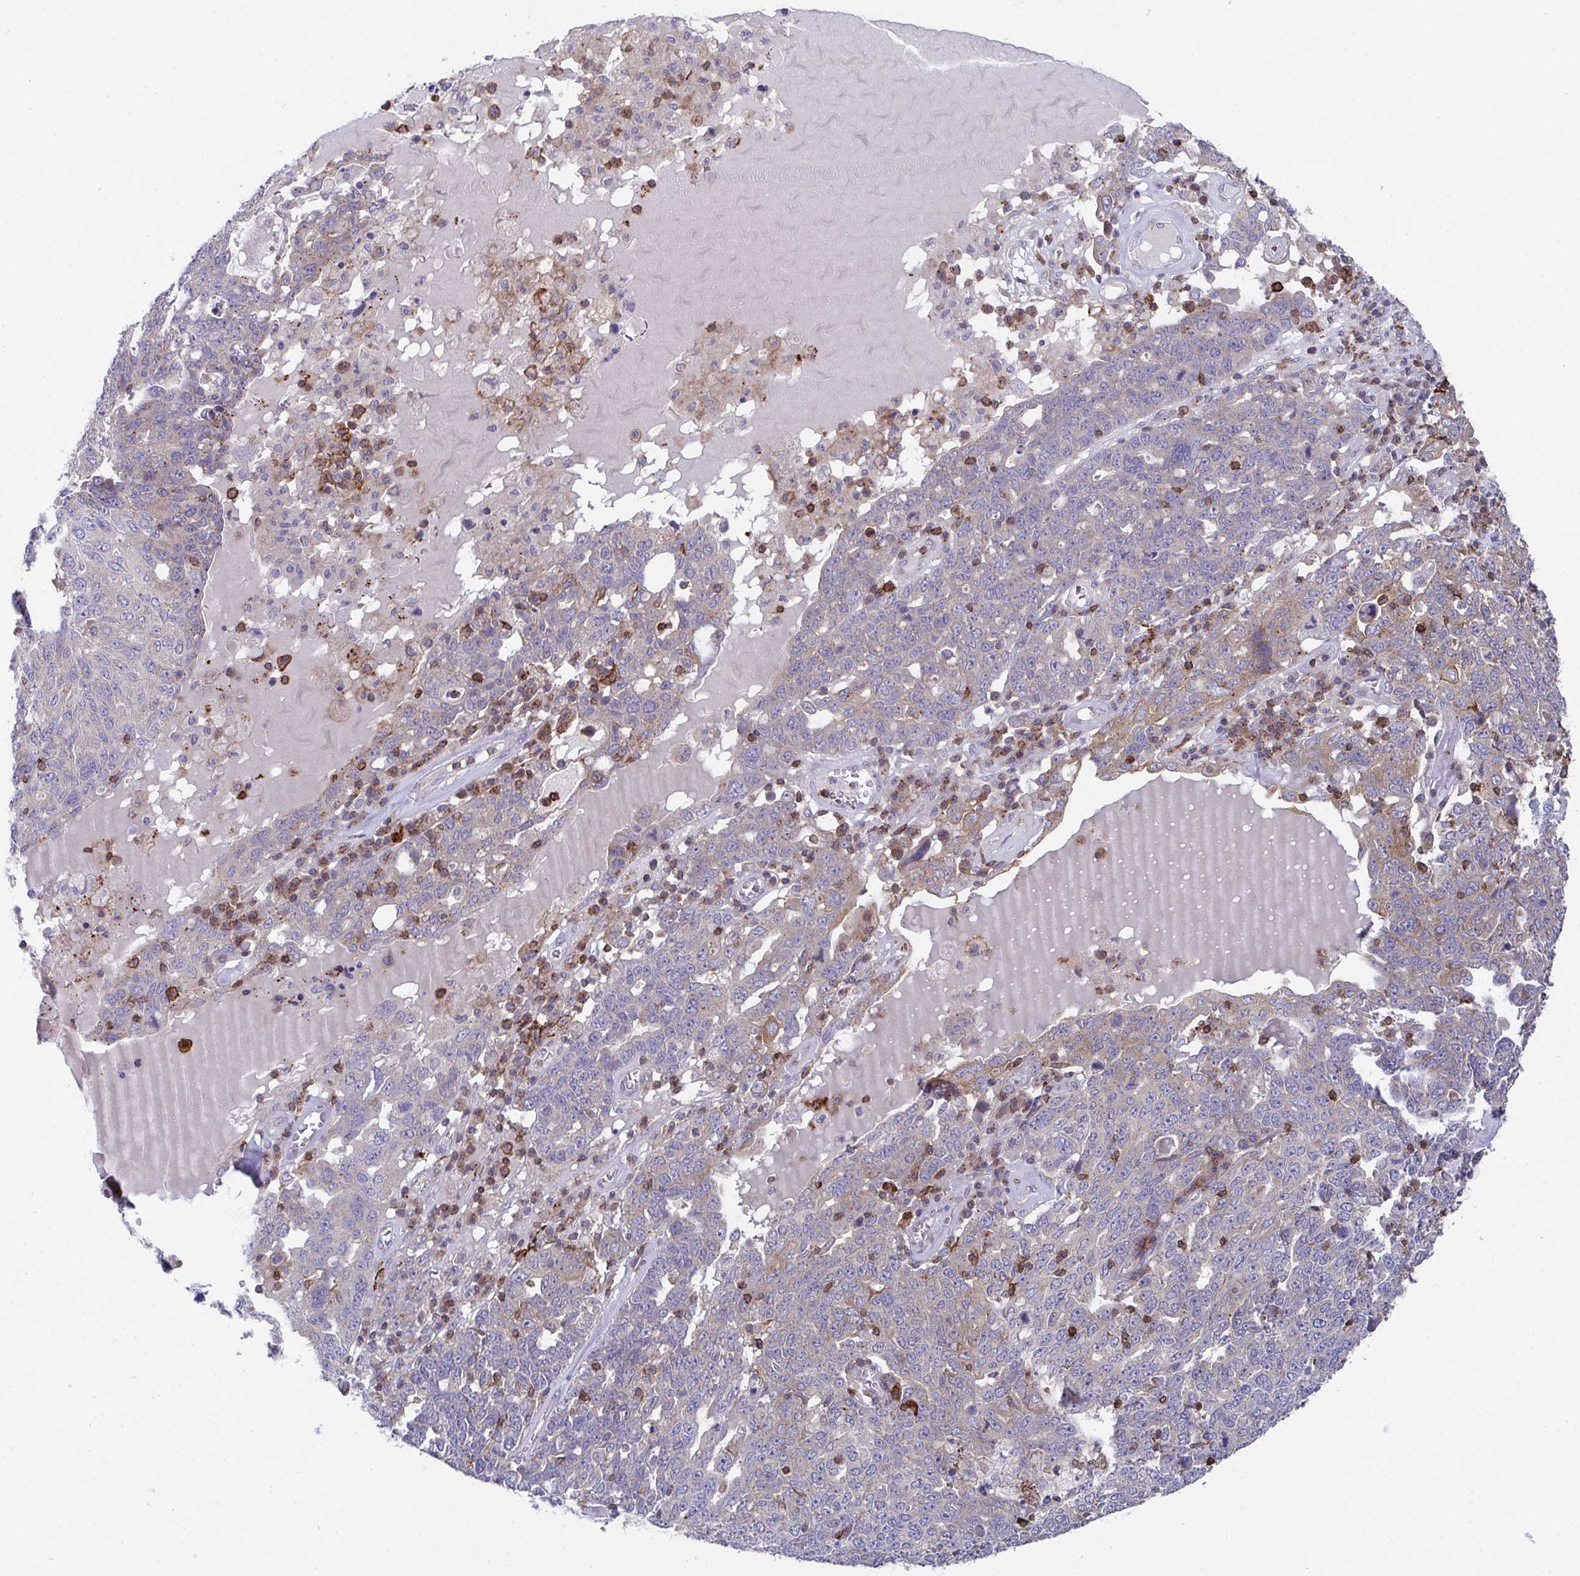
{"staining": {"intensity": "weak", "quantity": "<25%", "location": "cytoplasmic/membranous"}, "tissue": "ovarian cancer", "cell_type": "Tumor cells", "image_type": "cancer", "snomed": [{"axis": "morphology", "description": "Carcinoma, endometroid"}, {"axis": "topography", "description": "Ovary"}], "caption": "Immunohistochemistry (IHC) of human ovarian endometroid carcinoma reveals no positivity in tumor cells.", "gene": "FRMD3", "patient": {"sex": "female", "age": 62}}